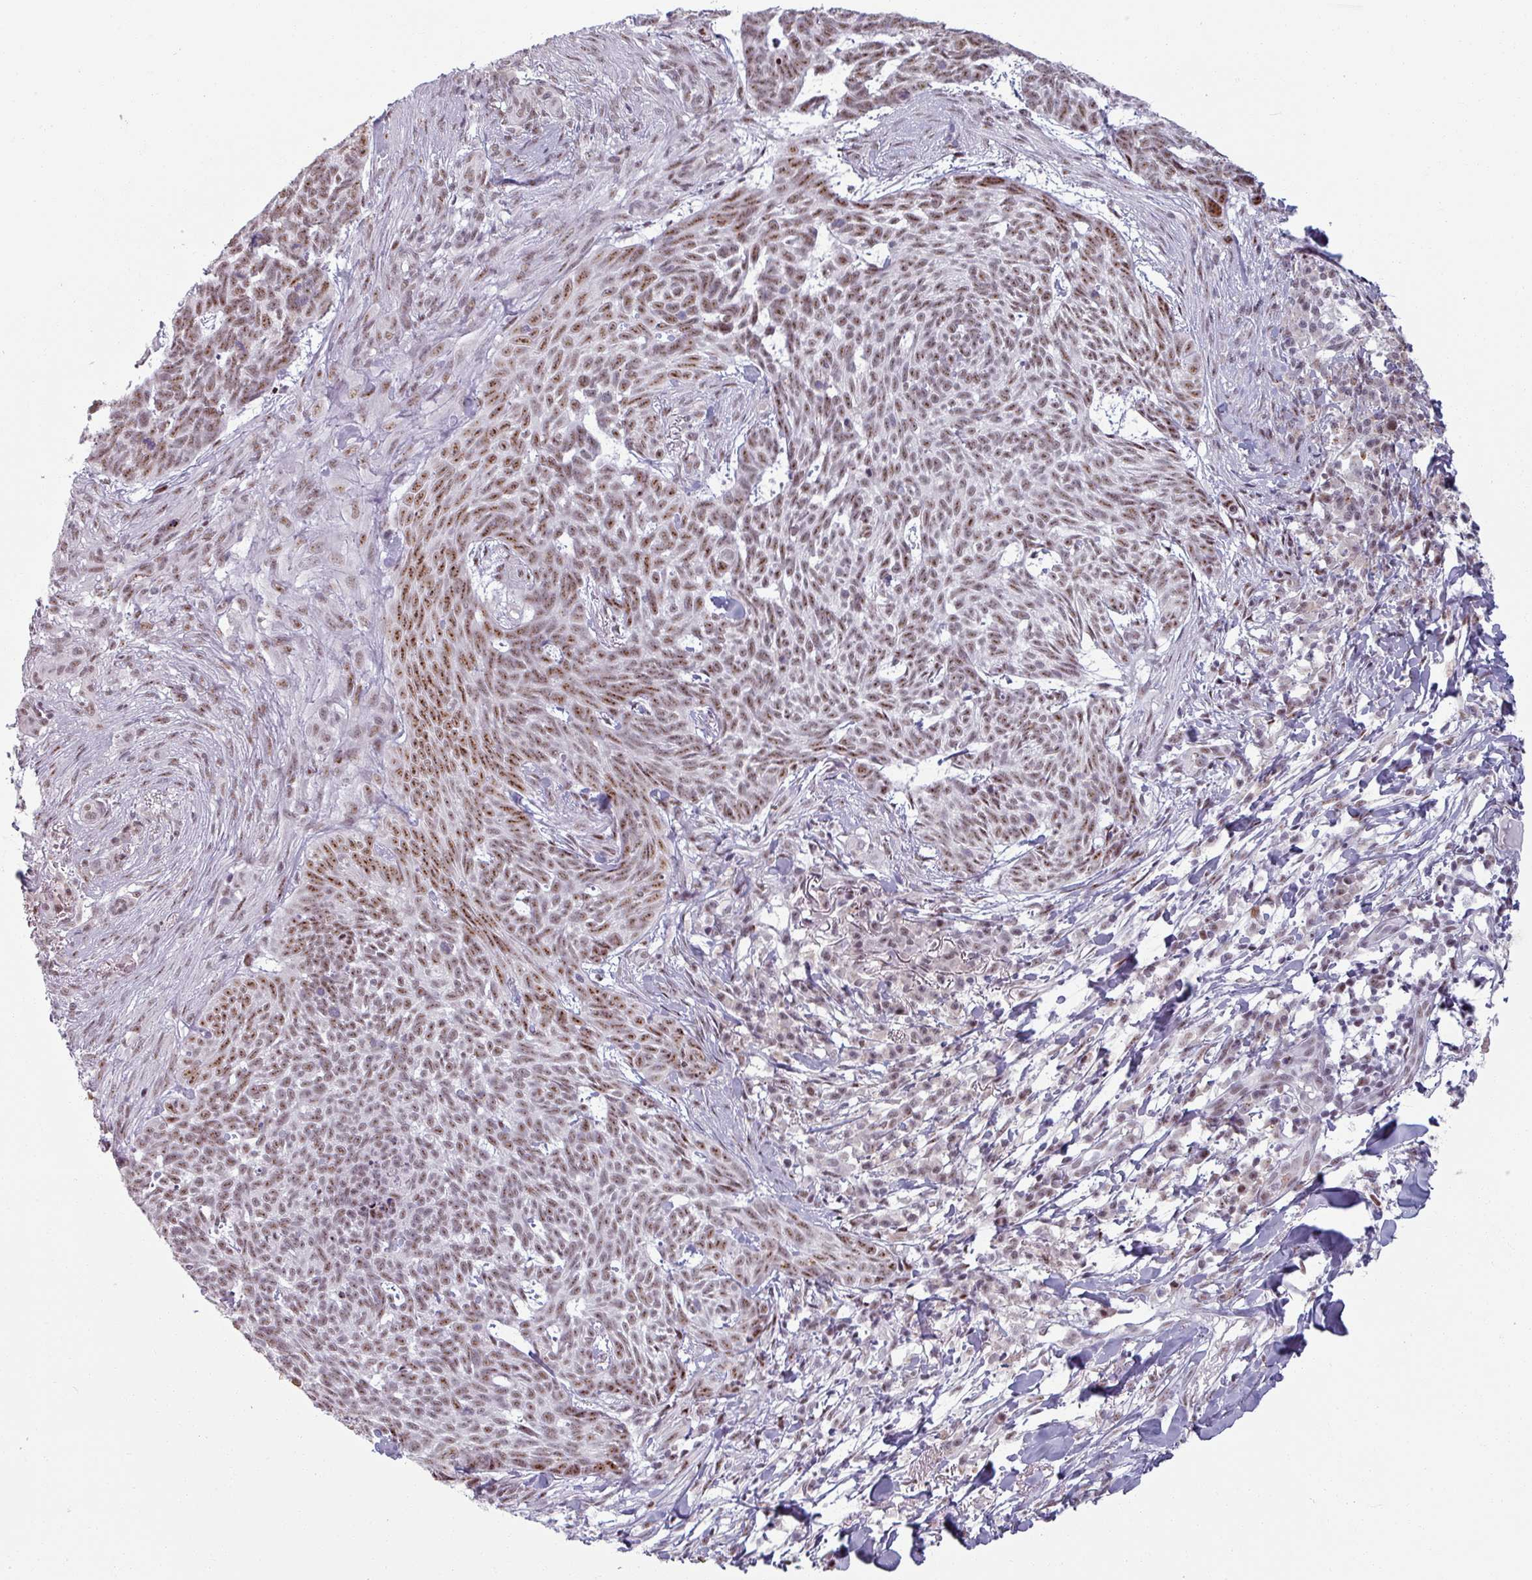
{"staining": {"intensity": "moderate", "quantity": ">75%", "location": "nuclear"}, "tissue": "skin cancer", "cell_type": "Tumor cells", "image_type": "cancer", "snomed": [{"axis": "morphology", "description": "Basal cell carcinoma"}, {"axis": "topography", "description": "Skin"}], "caption": "High-power microscopy captured an IHC image of skin cancer (basal cell carcinoma), revealing moderate nuclear expression in about >75% of tumor cells.", "gene": "NCOR1", "patient": {"sex": "female", "age": 93}}